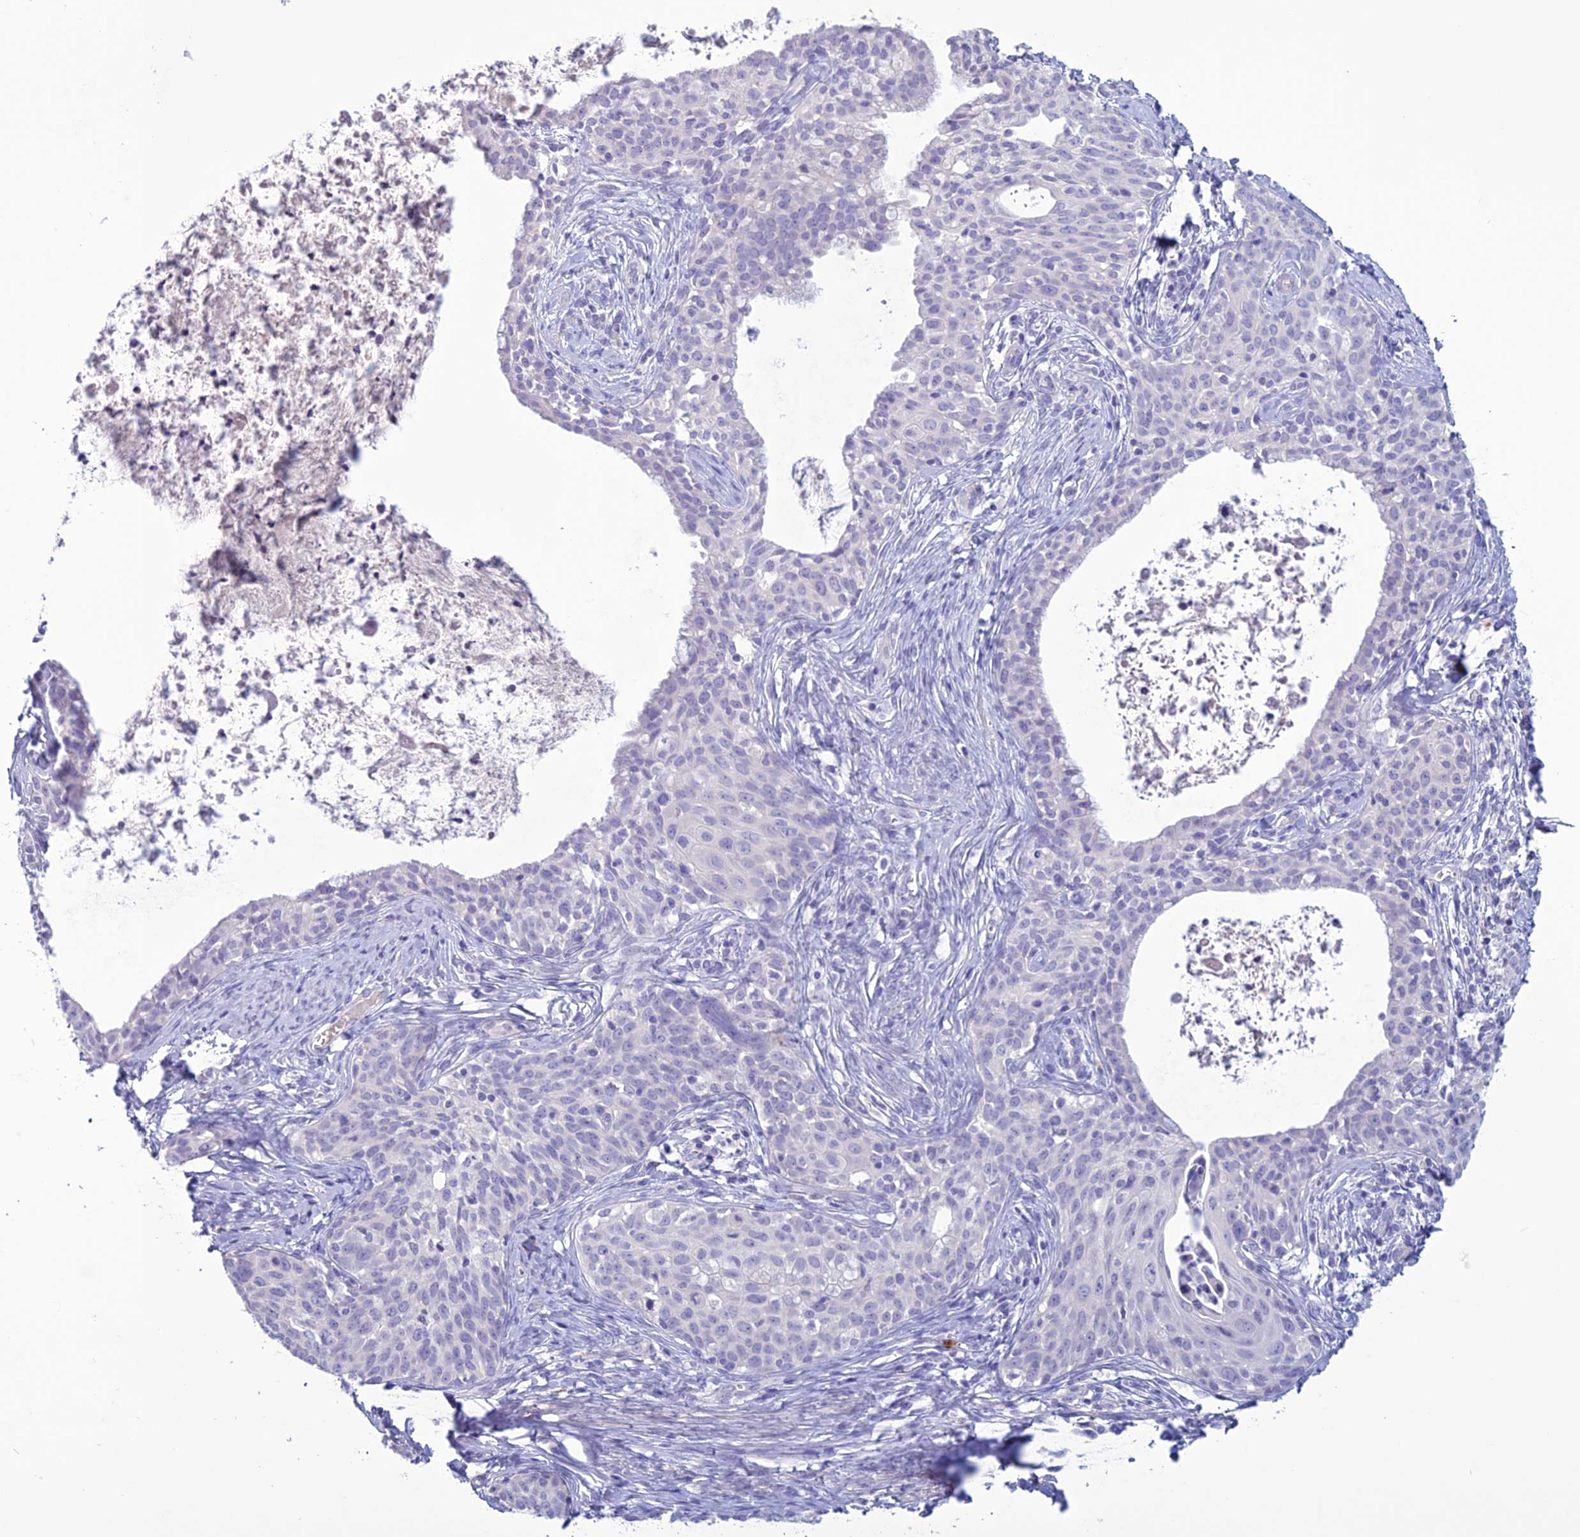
{"staining": {"intensity": "negative", "quantity": "none", "location": "none"}, "tissue": "cervical cancer", "cell_type": "Tumor cells", "image_type": "cancer", "snomed": [{"axis": "morphology", "description": "Squamous cell carcinoma, NOS"}, {"axis": "topography", "description": "Cervix"}], "caption": "This micrograph is of squamous cell carcinoma (cervical) stained with immunohistochemistry (IHC) to label a protein in brown with the nuclei are counter-stained blue. There is no staining in tumor cells.", "gene": "CLEC2L", "patient": {"sex": "female", "age": 52}}